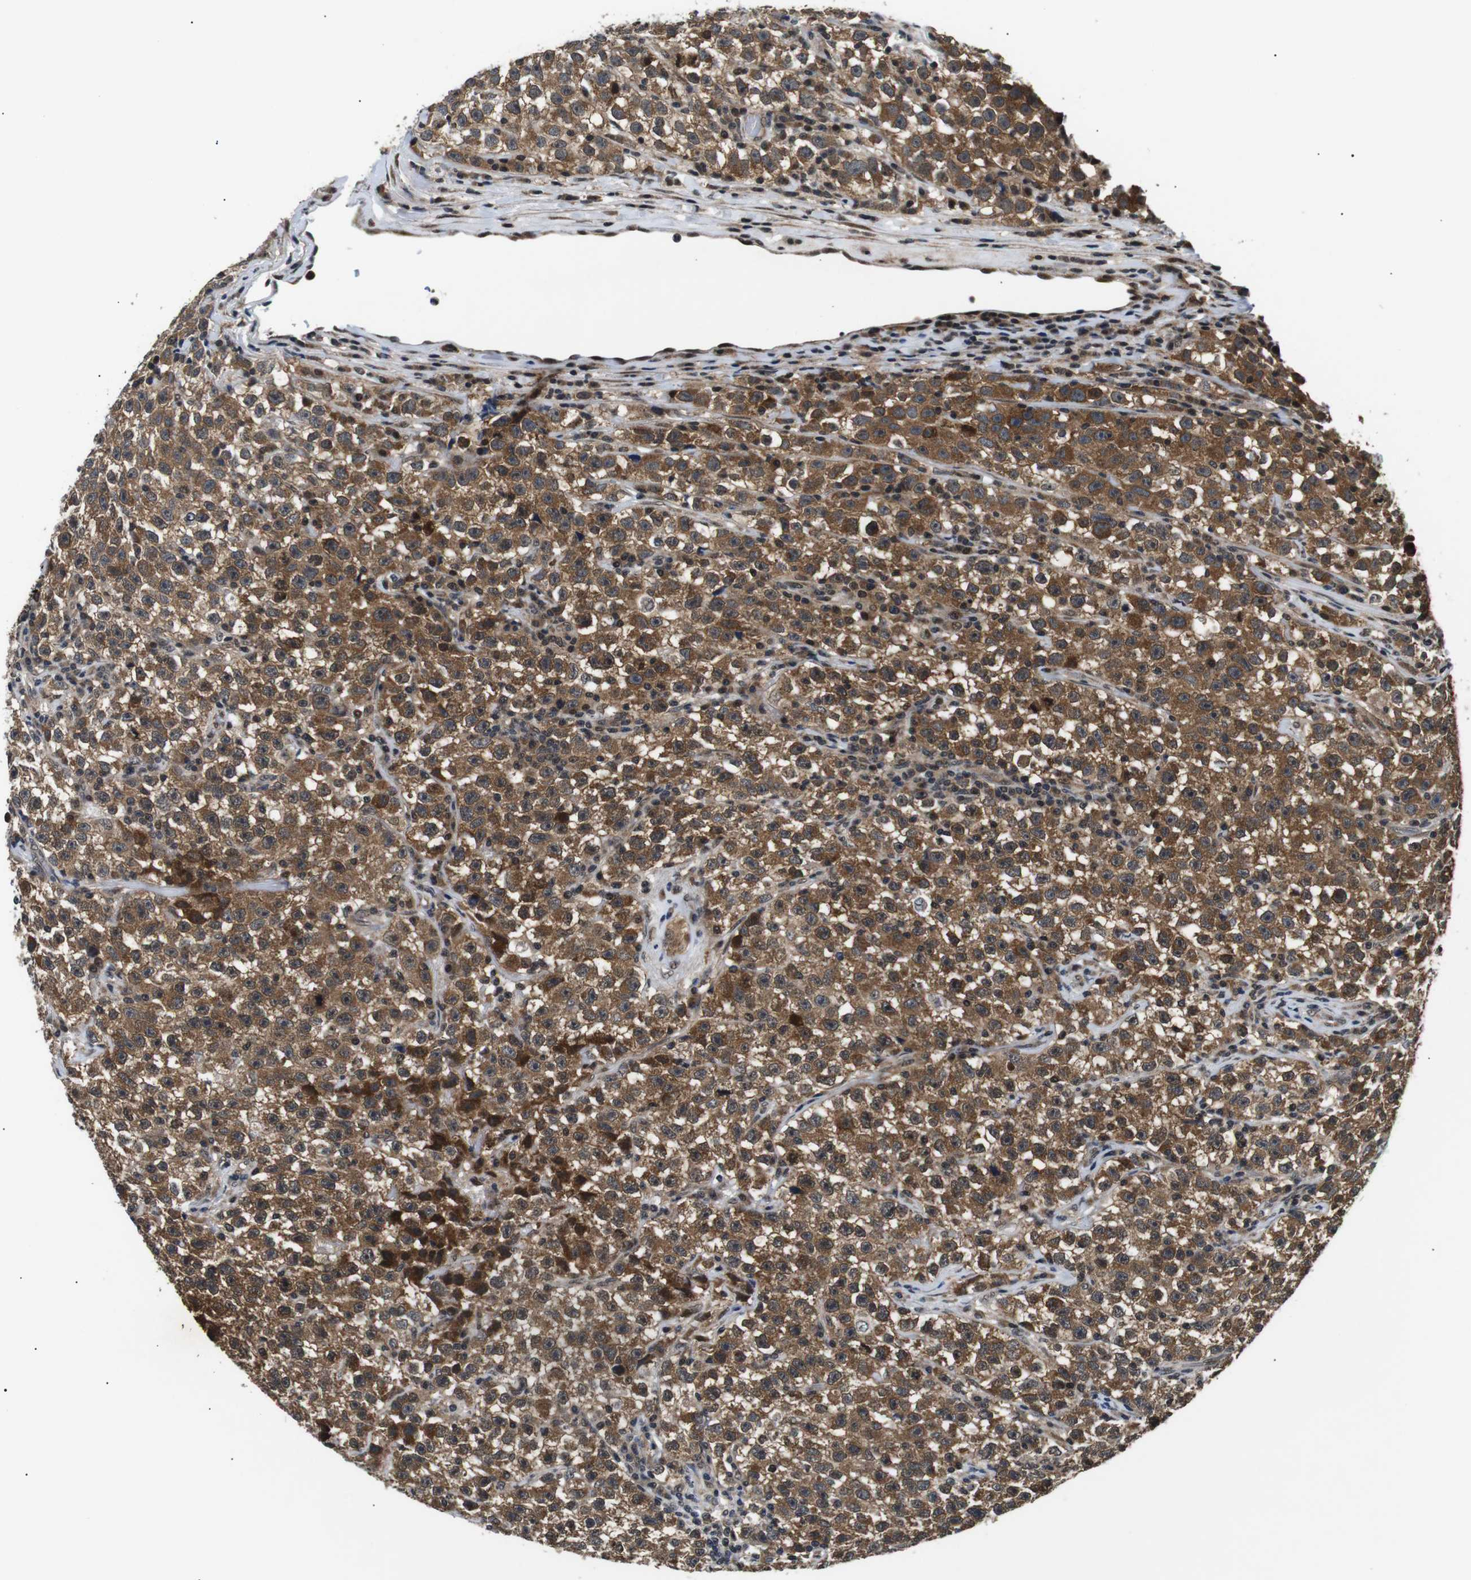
{"staining": {"intensity": "moderate", "quantity": ">75%", "location": "cytoplasmic/membranous"}, "tissue": "testis cancer", "cell_type": "Tumor cells", "image_type": "cancer", "snomed": [{"axis": "morphology", "description": "Seminoma, NOS"}, {"axis": "topography", "description": "Testis"}], "caption": "The histopathology image exhibits staining of seminoma (testis), revealing moderate cytoplasmic/membranous protein positivity (brown color) within tumor cells.", "gene": "SKP1", "patient": {"sex": "male", "age": 22}}